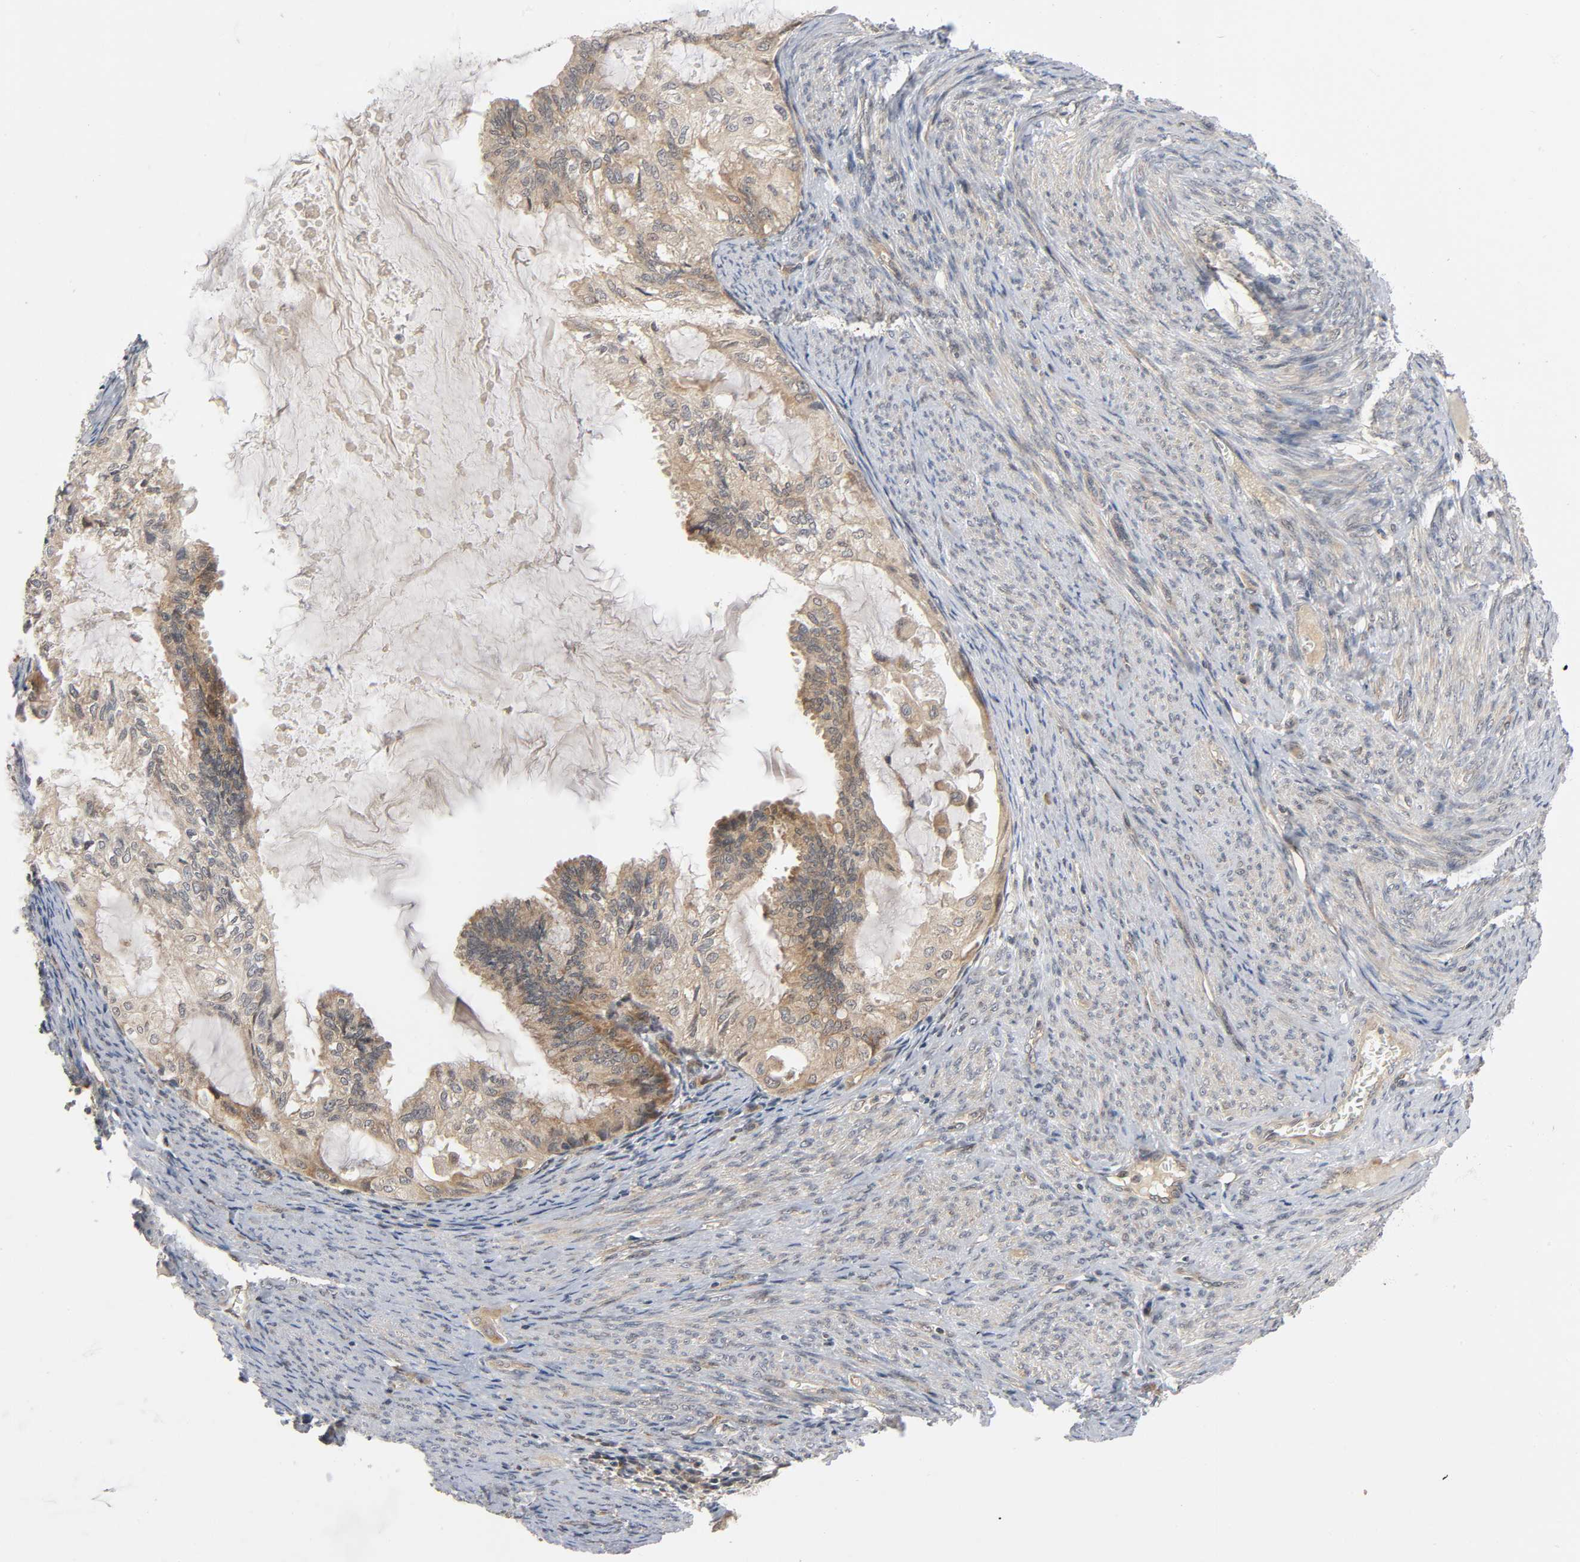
{"staining": {"intensity": "moderate", "quantity": ">75%", "location": "cytoplasmic/membranous"}, "tissue": "cervical cancer", "cell_type": "Tumor cells", "image_type": "cancer", "snomed": [{"axis": "morphology", "description": "Normal tissue, NOS"}, {"axis": "morphology", "description": "Adenocarcinoma, NOS"}, {"axis": "topography", "description": "Cervix"}, {"axis": "topography", "description": "Endometrium"}], "caption": "Immunohistochemistry (IHC) (DAB) staining of cervical cancer (adenocarcinoma) exhibits moderate cytoplasmic/membranous protein staining in about >75% of tumor cells. (Brightfield microscopy of DAB IHC at high magnification).", "gene": "MAPK8", "patient": {"sex": "female", "age": 86}}